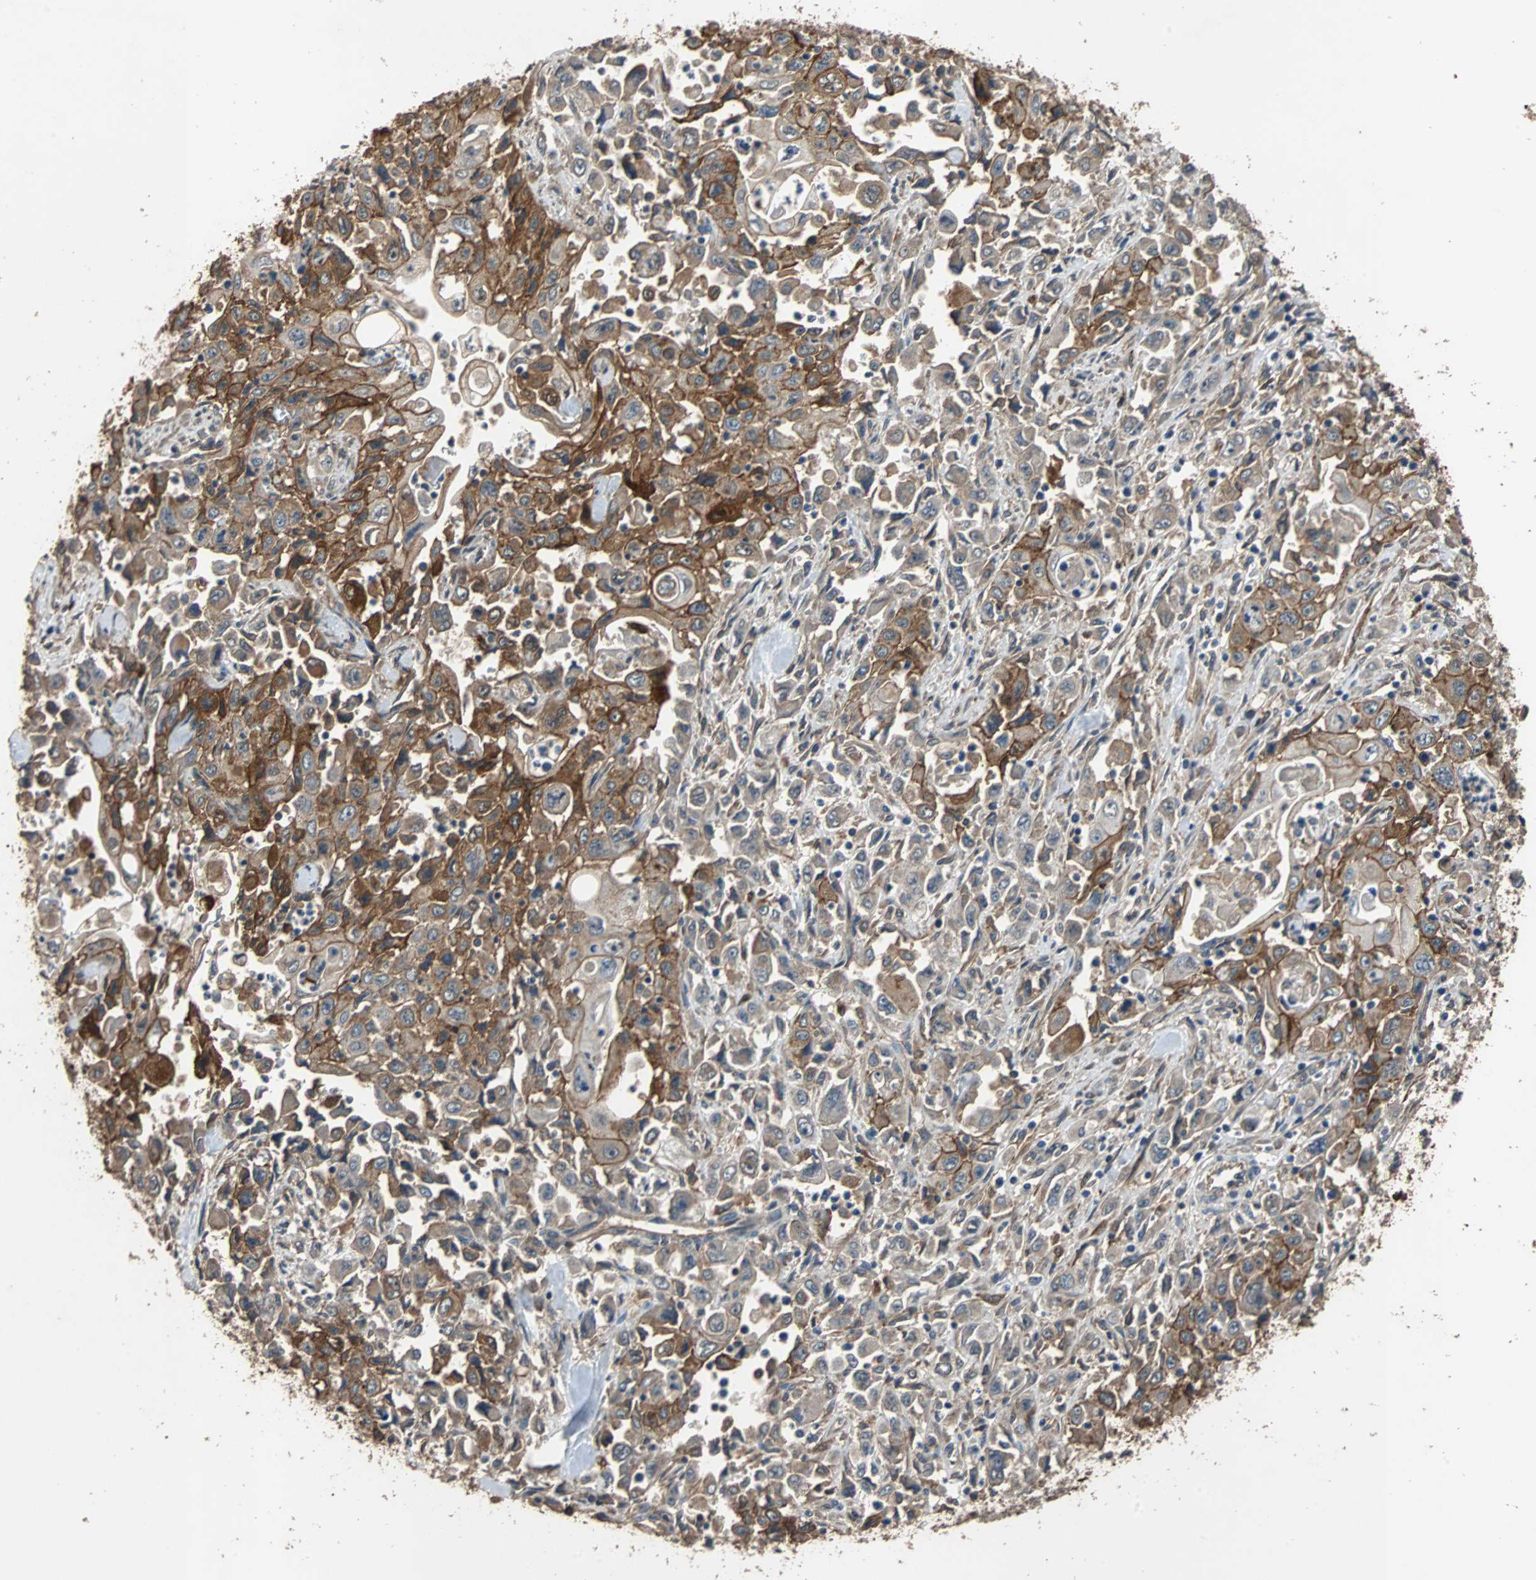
{"staining": {"intensity": "strong", "quantity": "25%-75%", "location": "cytoplasmic/membranous"}, "tissue": "pancreatic cancer", "cell_type": "Tumor cells", "image_type": "cancer", "snomed": [{"axis": "morphology", "description": "Adenocarcinoma, NOS"}, {"axis": "topography", "description": "Pancreas"}], "caption": "Protein staining of pancreatic adenocarcinoma tissue exhibits strong cytoplasmic/membranous expression in about 25%-75% of tumor cells. Using DAB (brown) and hematoxylin (blue) stains, captured at high magnification using brightfield microscopy.", "gene": "NDRG1", "patient": {"sex": "male", "age": 70}}